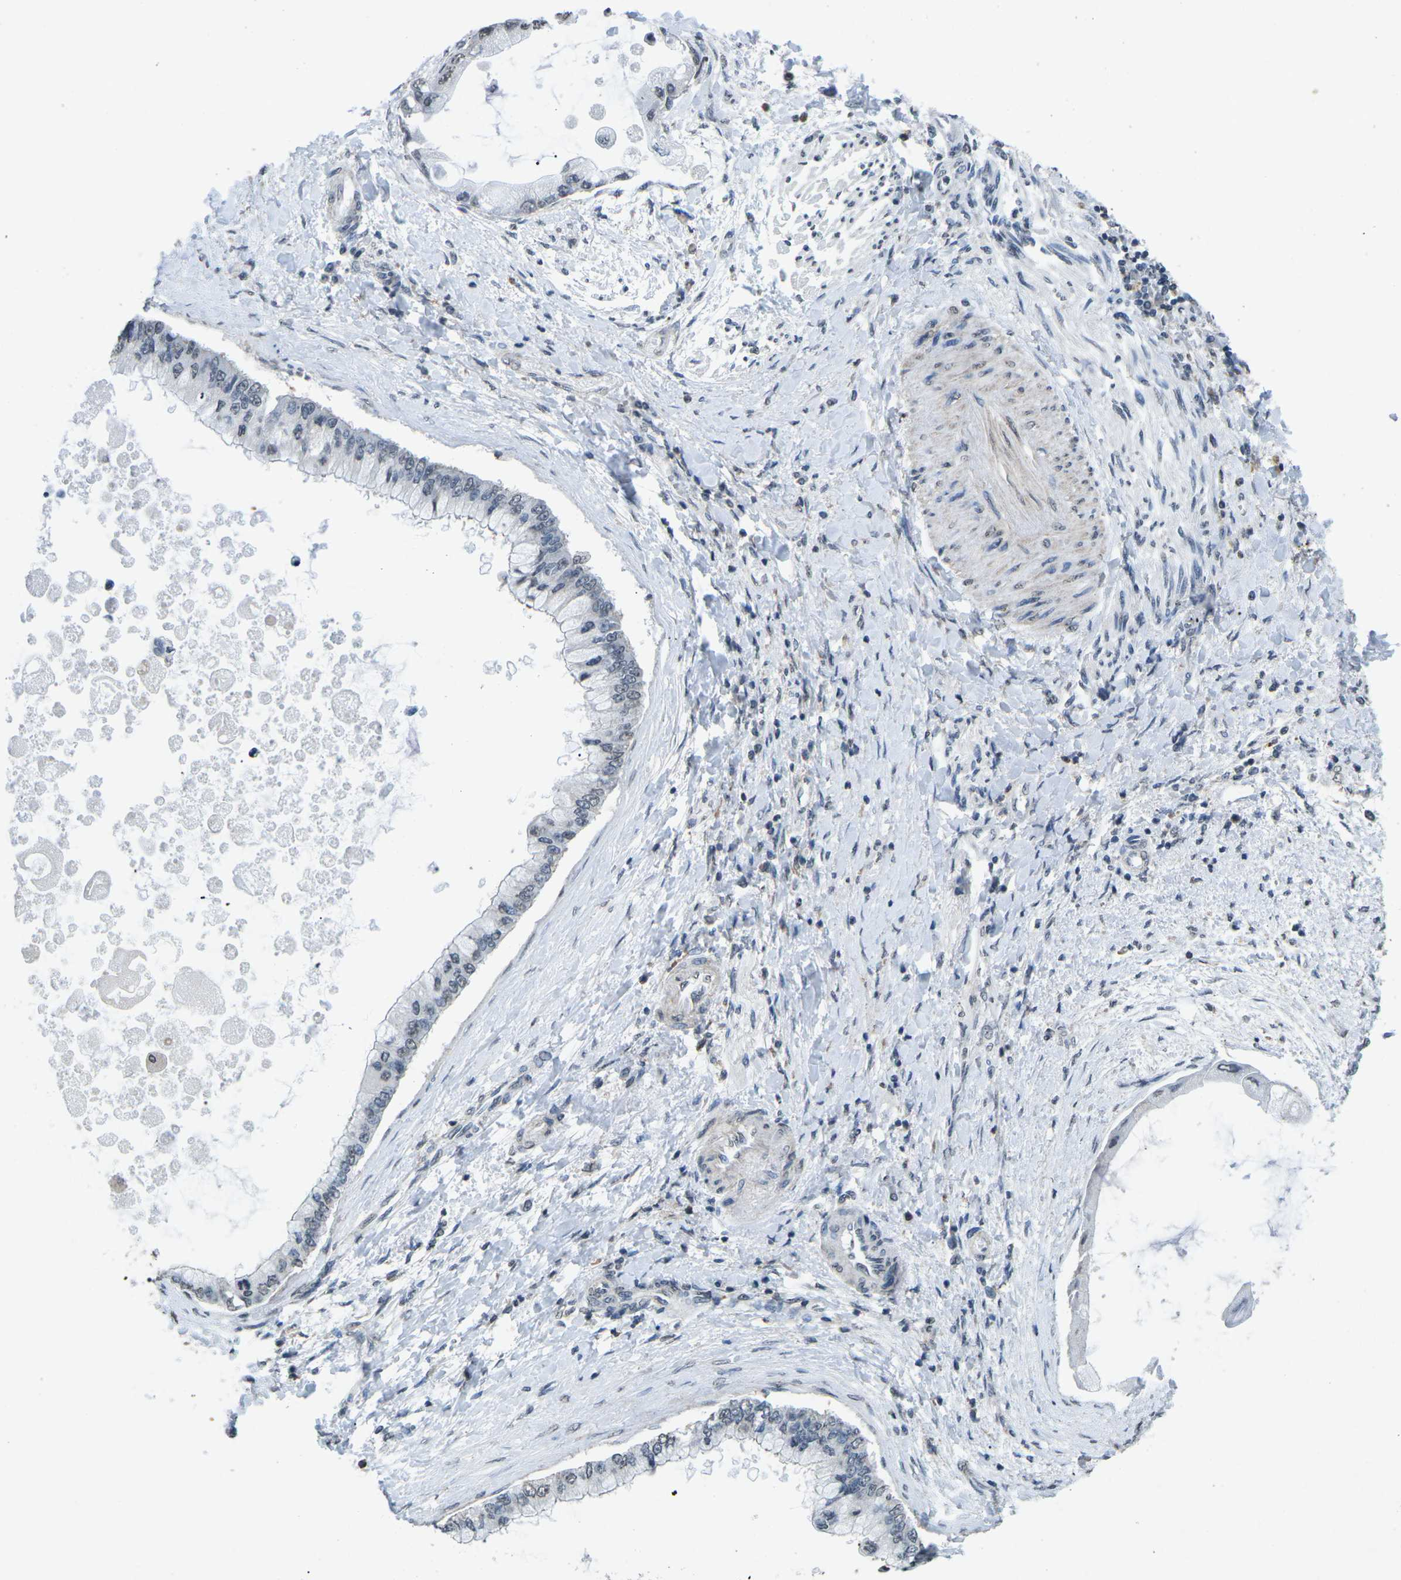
{"staining": {"intensity": "negative", "quantity": "none", "location": "none"}, "tissue": "liver cancer", "cell_type": "Tumor cells", "image_type": "cancer", "snomed": [{"axis": "morphology", "description": "Cholangiocarcinoma"}, {"axis": "topography", "description": "Liver"}], "caption": "An IHC photomicrograph of liver cancer is shown. There is no staining in tumor cells of liver cancer.", "gene": "TFR2", "patient": {"sex": "male", "age": 50}}